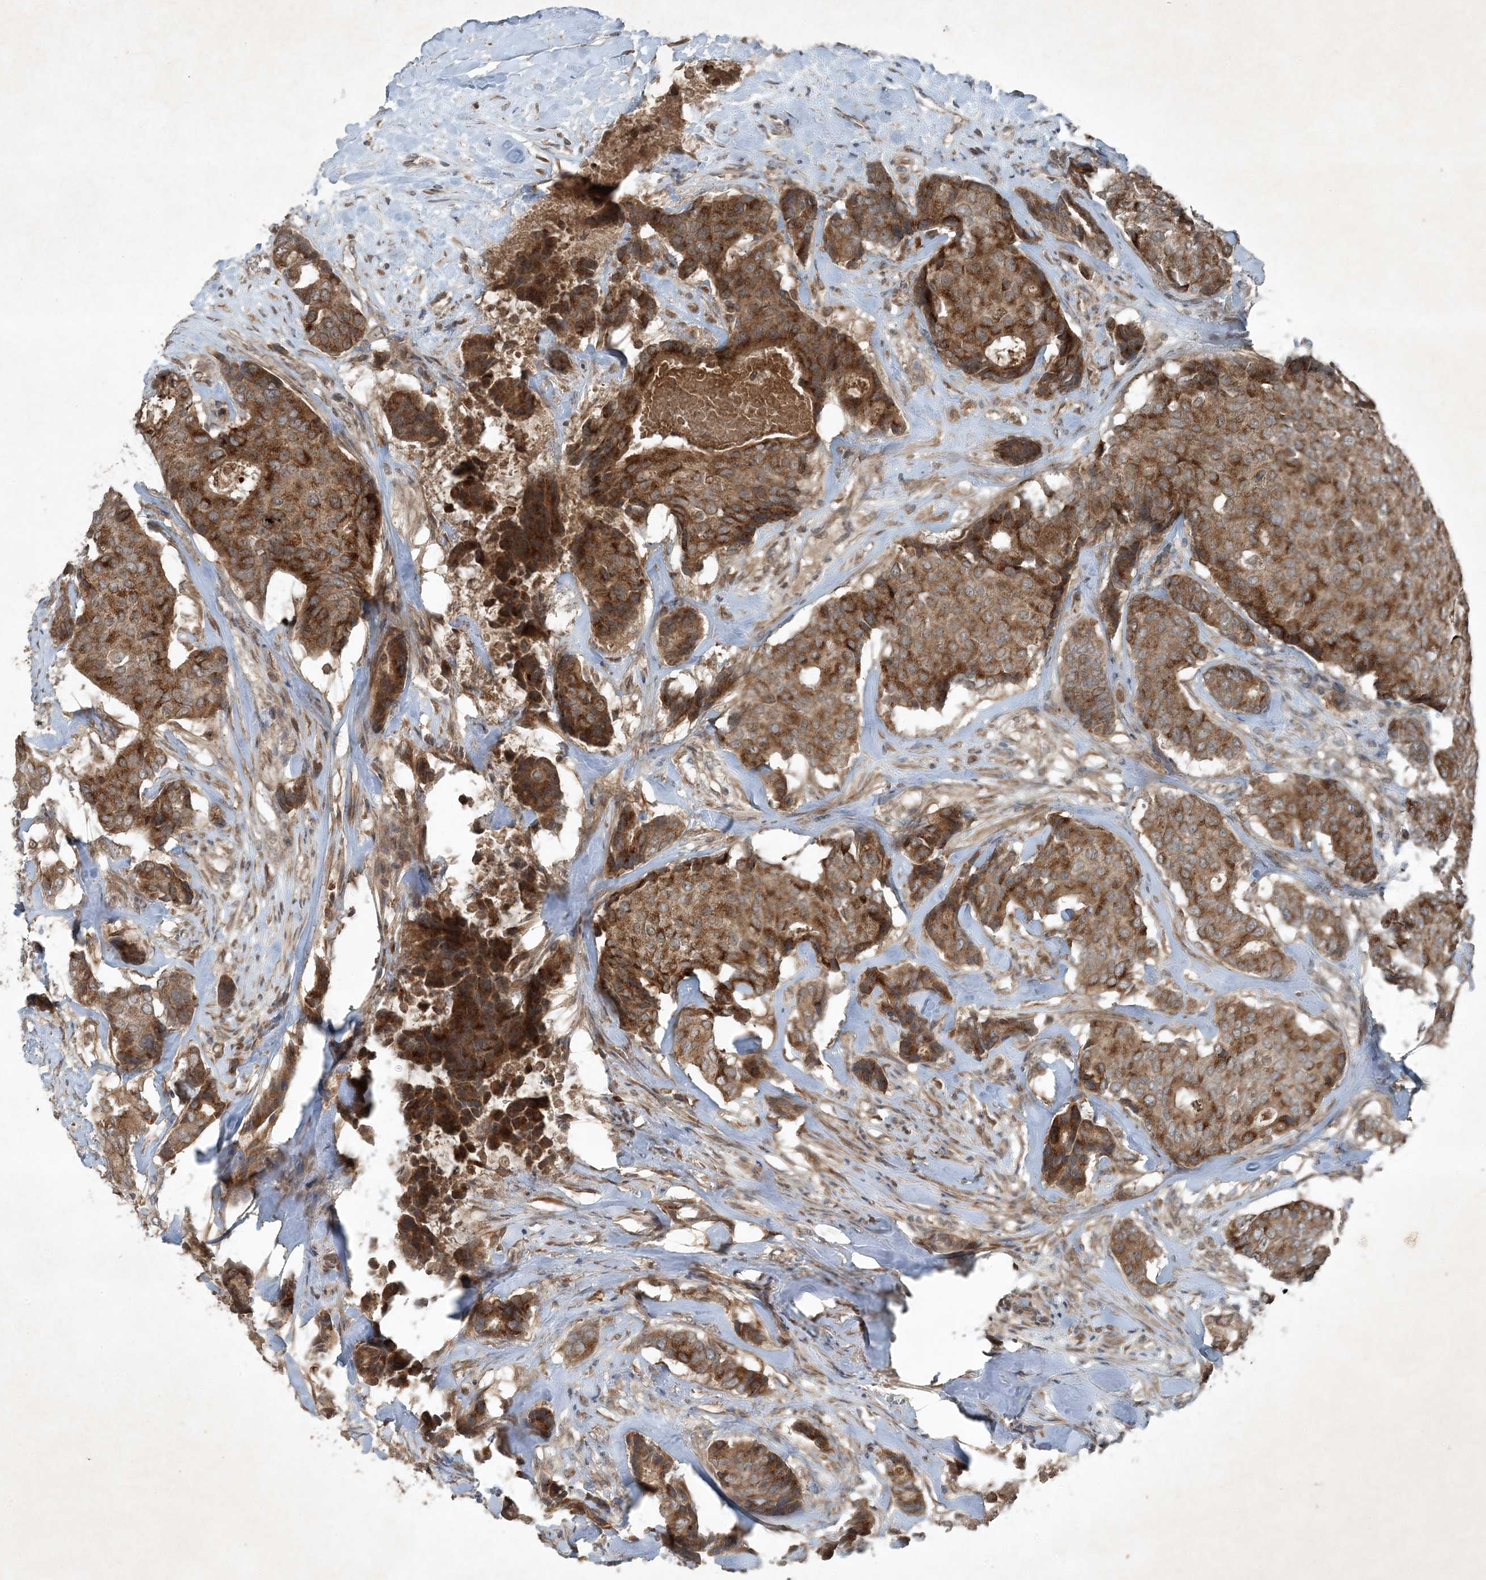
{"staining": {"intensity": "moderate", "quantity": ">75%", "location": "cytoplasmic/membranous"}, "tissue": "breast cancer", "cell_type": "Tumor cells", "image_type": "cancer", "snomed": [{"axis": "morphology", "description": "Duct carcinoma"}, {"axis": "topography", "description": "Breast"}], "caption": "Intraductal carcinoma (breast) stained with immunohistochemistry shows moderate cytoplasmic/membranous expression in about >75% of tumor cells.", "gene": "MDN1", "patient": {"sex": "female", "age": 75}}